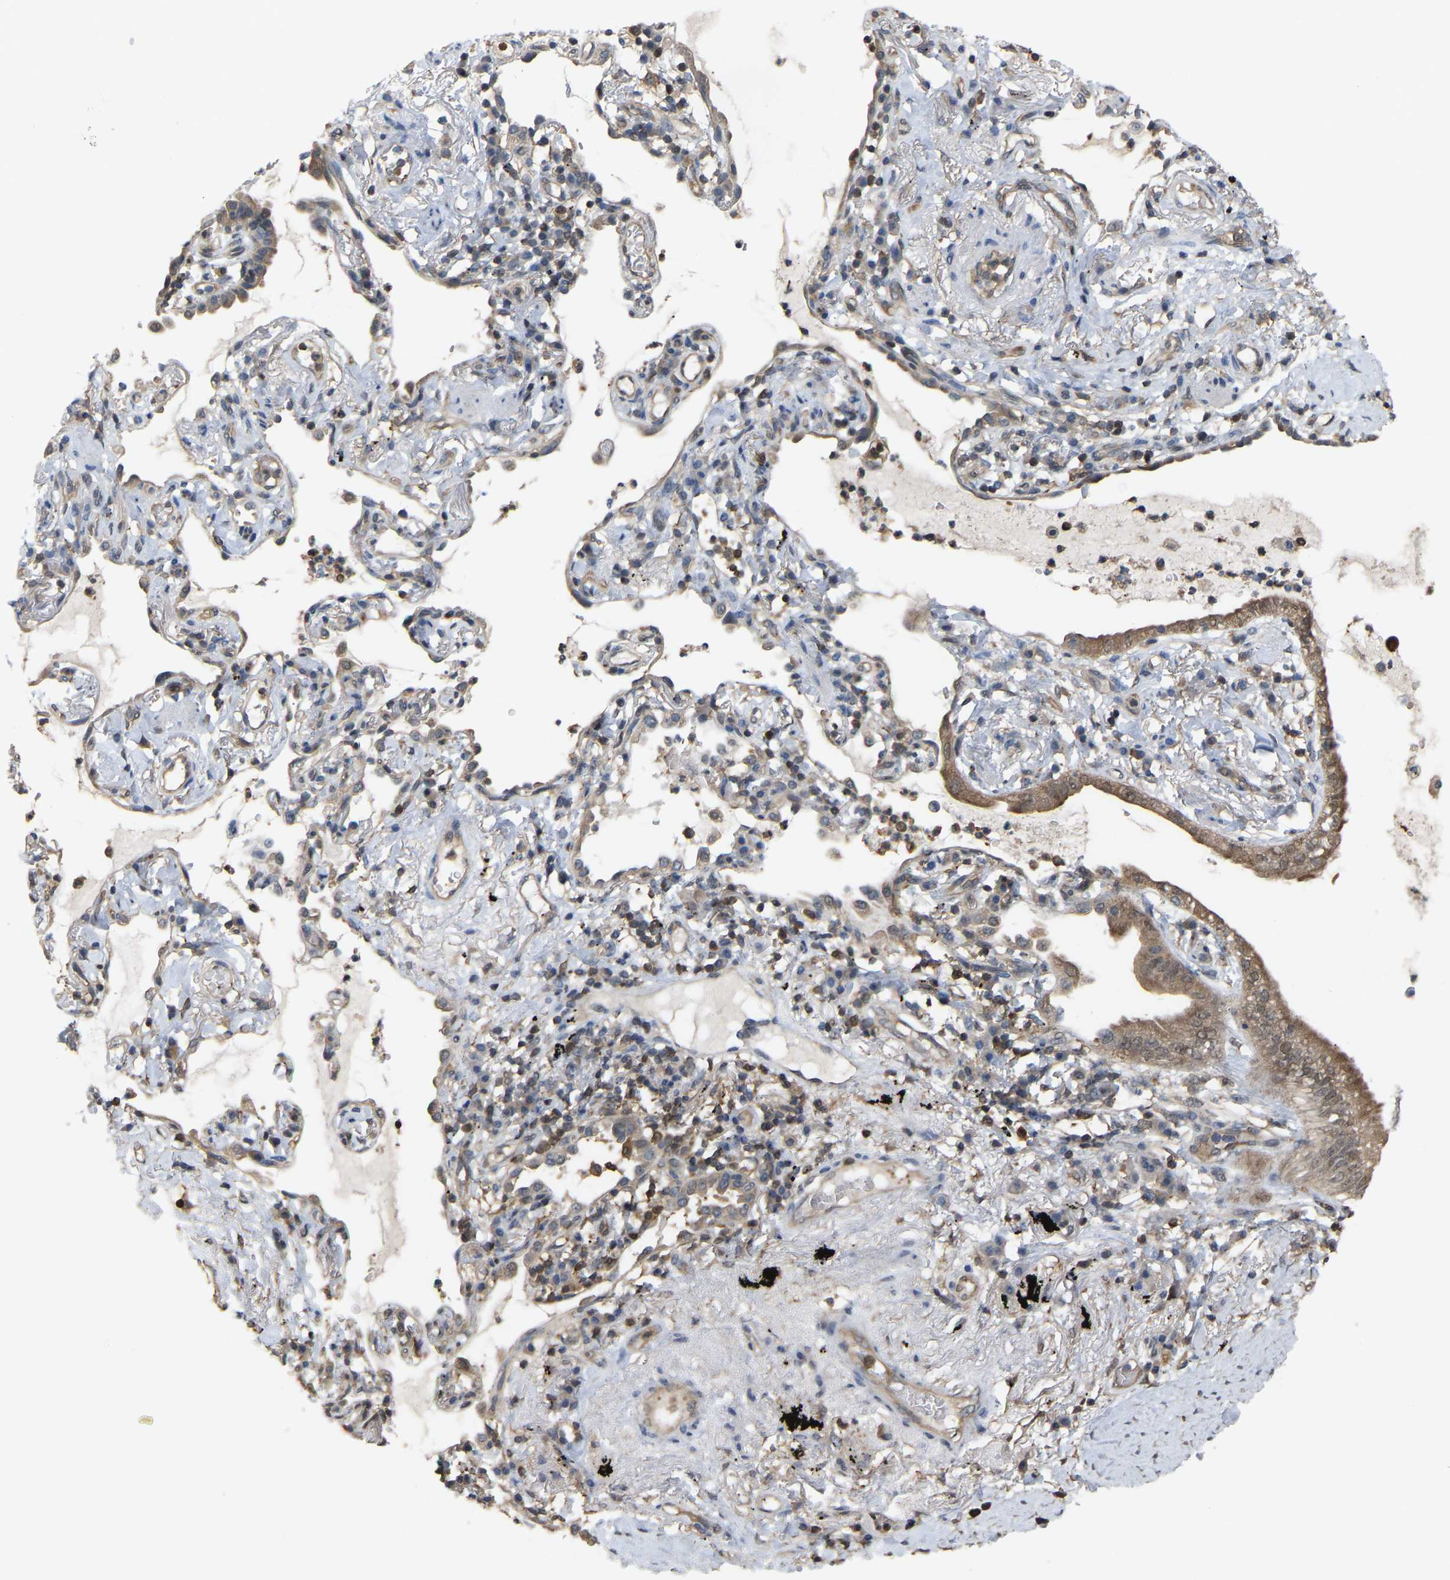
{"staining": {"intensity": "moderate", "quantity": ">75%", "location": "cytoplasmic/membranous"}, "tissue": "lung cancer", "cell_type": "Tumor cells", "image_type": "cancer", "snomed": [{"axis": "morphology", "description": "Normal tissue, NOS"}, {"axis": "morphology", "description": "Adenocarcinoma, NOS"}, {"axis": "topography", "description": "Bronchus"}, {"axis": "topography", "description": "Lung"}], "caption": "IHC histopathology image of human lung cancer (adenocarcinoma) stained for a protein (brown), which shows medium levels of moderate cytoplasmic/membranous staining in about >75% of tumor cells.", "gene": "MTPN", "patient": {"sex": "female", "age": 70}}